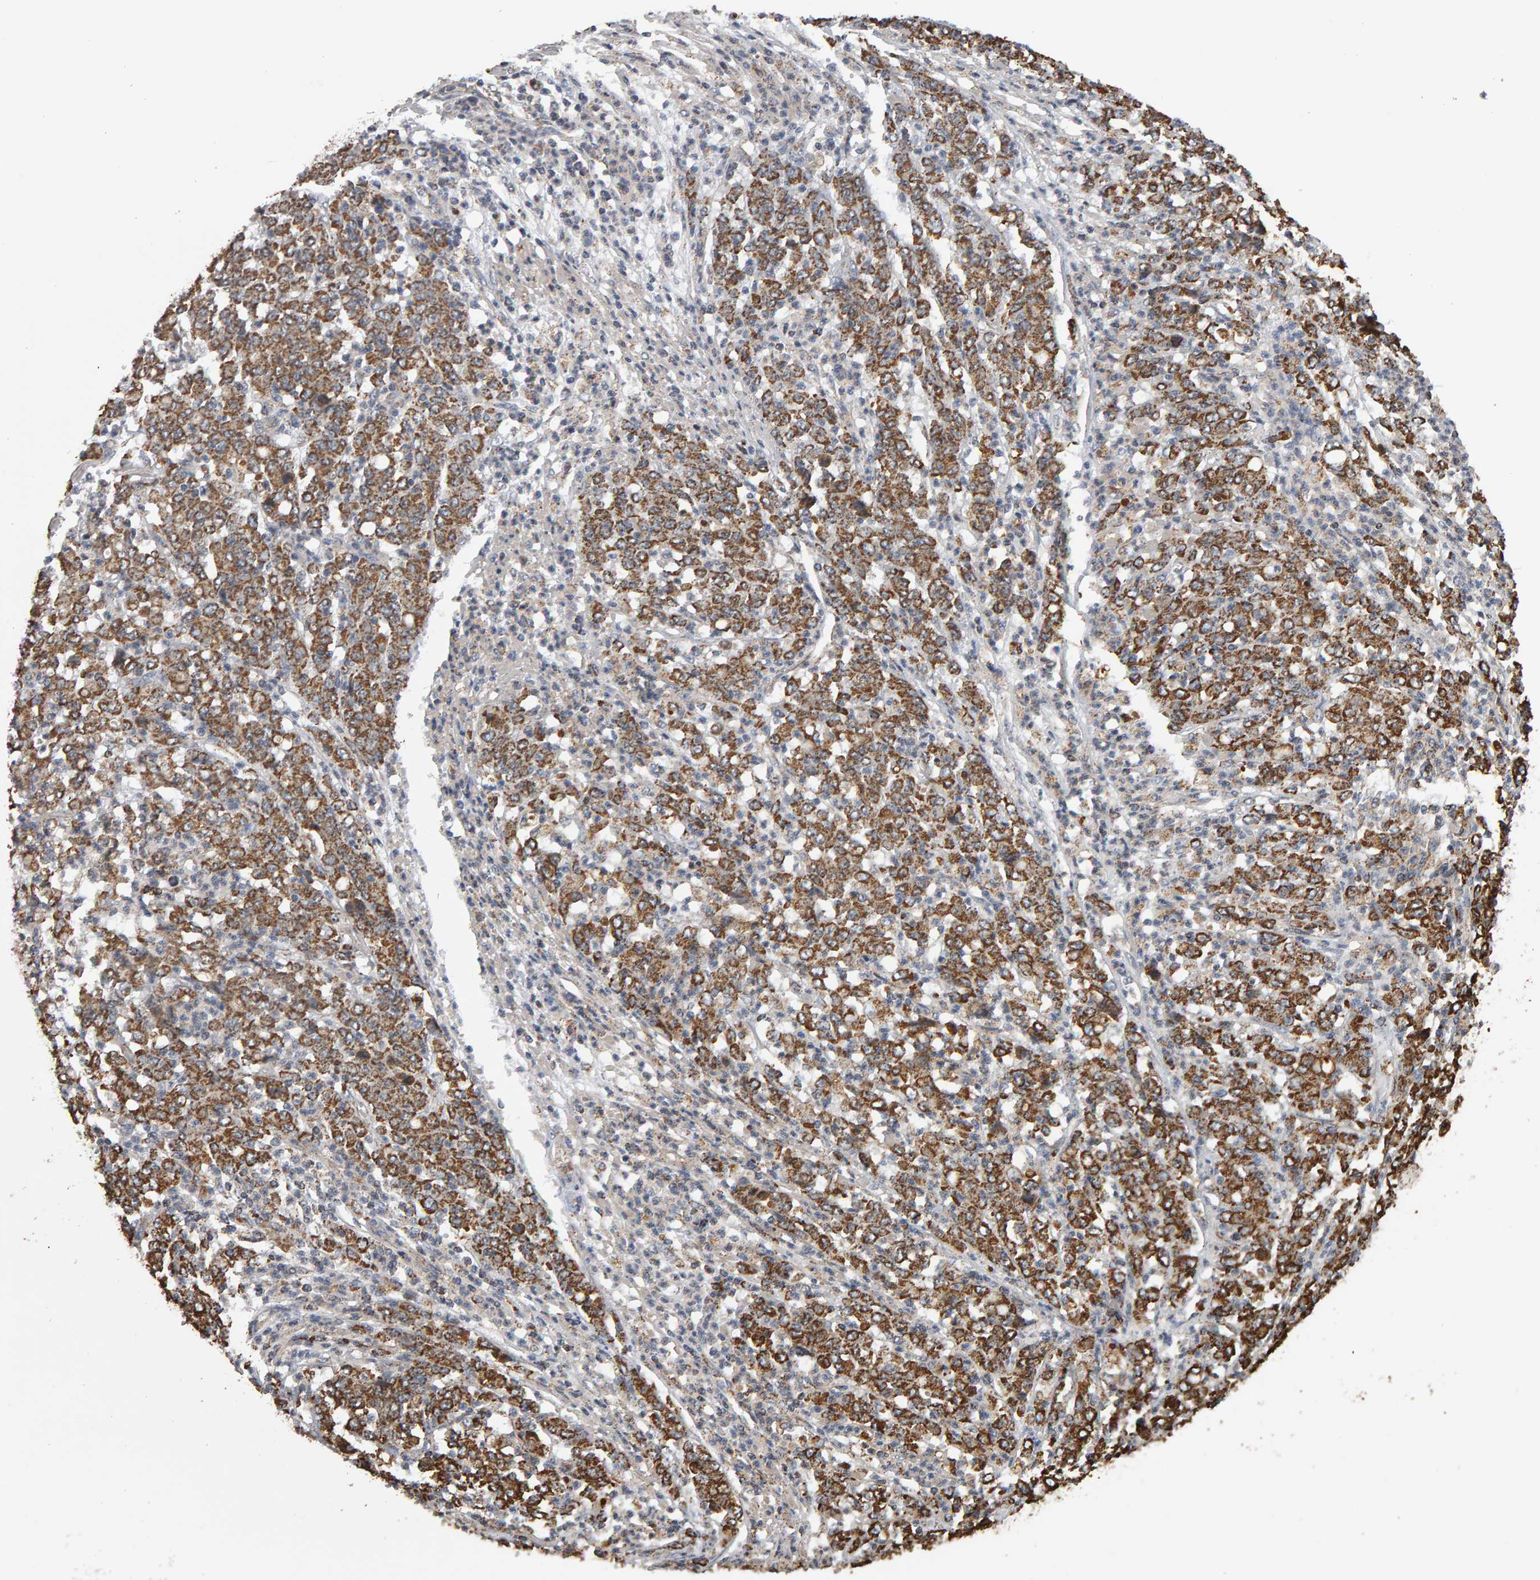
{"staining": {"intensity": "moderate", "quantity": ">75%", "location": "cytoplasmic/membranous"}, "tissue": "stomach cancer", "cell_type": "Tumor cells", "image_type": "cancer", "snomed": [{"axis": "morphology", "description": "Adenocarcinoma, NOS"}, {"axis": "topography", "description": "Stomach, lower"}], "caption": "This histopathology image reveals adenocarcinoma (stomach) stained with IHC to label a protein in brown. The cytoplasmic/membranous of tumor cells show moderate positivity for the protein. Nuclei are counter-stained blue.", "gene": "TOM1L1", "patient": {"sex": "female", "age": 71}}